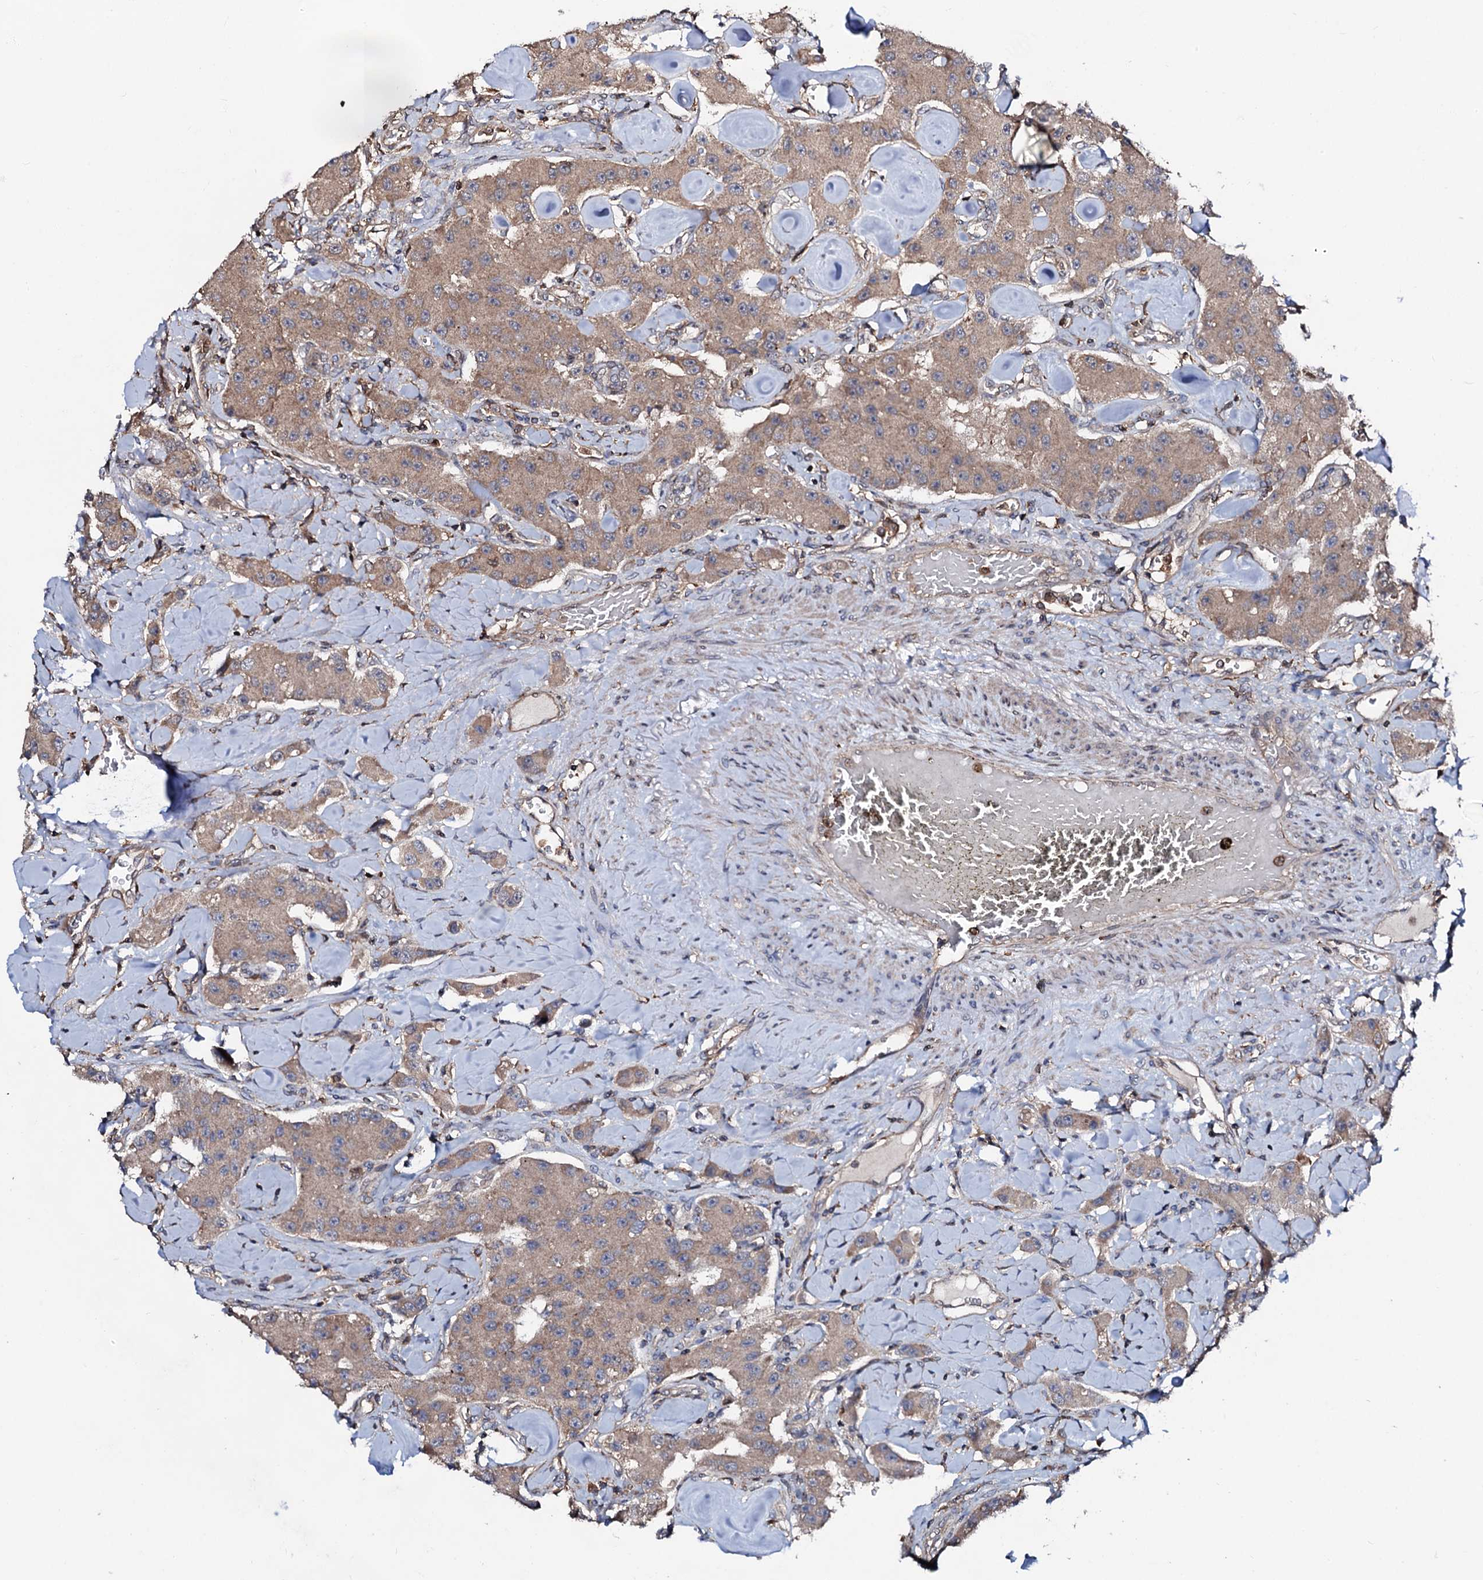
{"staining": {"intensity": "weak", "quantity": "25%-75%", "location": "cytoplasmic/membranous"}, "tissue": "carcinoid", "cell_type": "Tumor cells", "image_type": "cancer", "snomed": [{"axis": "morphology", "description": "Carcinoid, malignant, NOS"}, {"axis": "topography", "description": "Pancreas"}], "caption": "Human malignant carcinoid stained with a brown dye displays weak cytoplasmic/membranous positive positivity in about 25%-75% of tumor cells.", "gene": "COG6", "patient": {"sex": "male", "age": 41}}